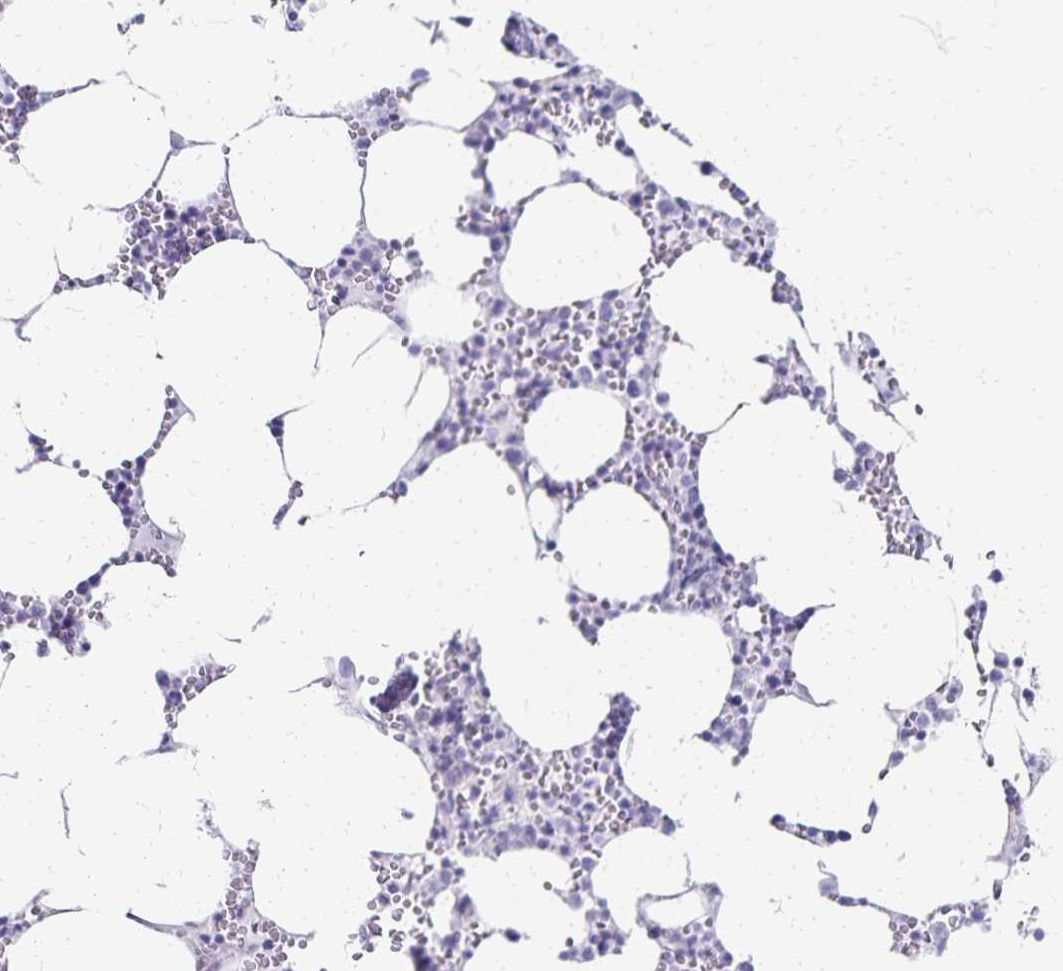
{"staining": {"intensity": "negative", "quantity": "none", "location": "none"}, "tissue": "bone marrow", "cell_type": "Hematopoietic cells", "image_type": "normal", "snomed": [{"axis": "morphology", "description": "Normal tissue, NOS"}, {"axis": "topography", "description": "Bone marrow"}], "caption": "Bone marrow stained for a protein using IHC displays no expression hematopoietic cells.", "gene": "GIP", "patient": {"sex": "male", "age": 54}}